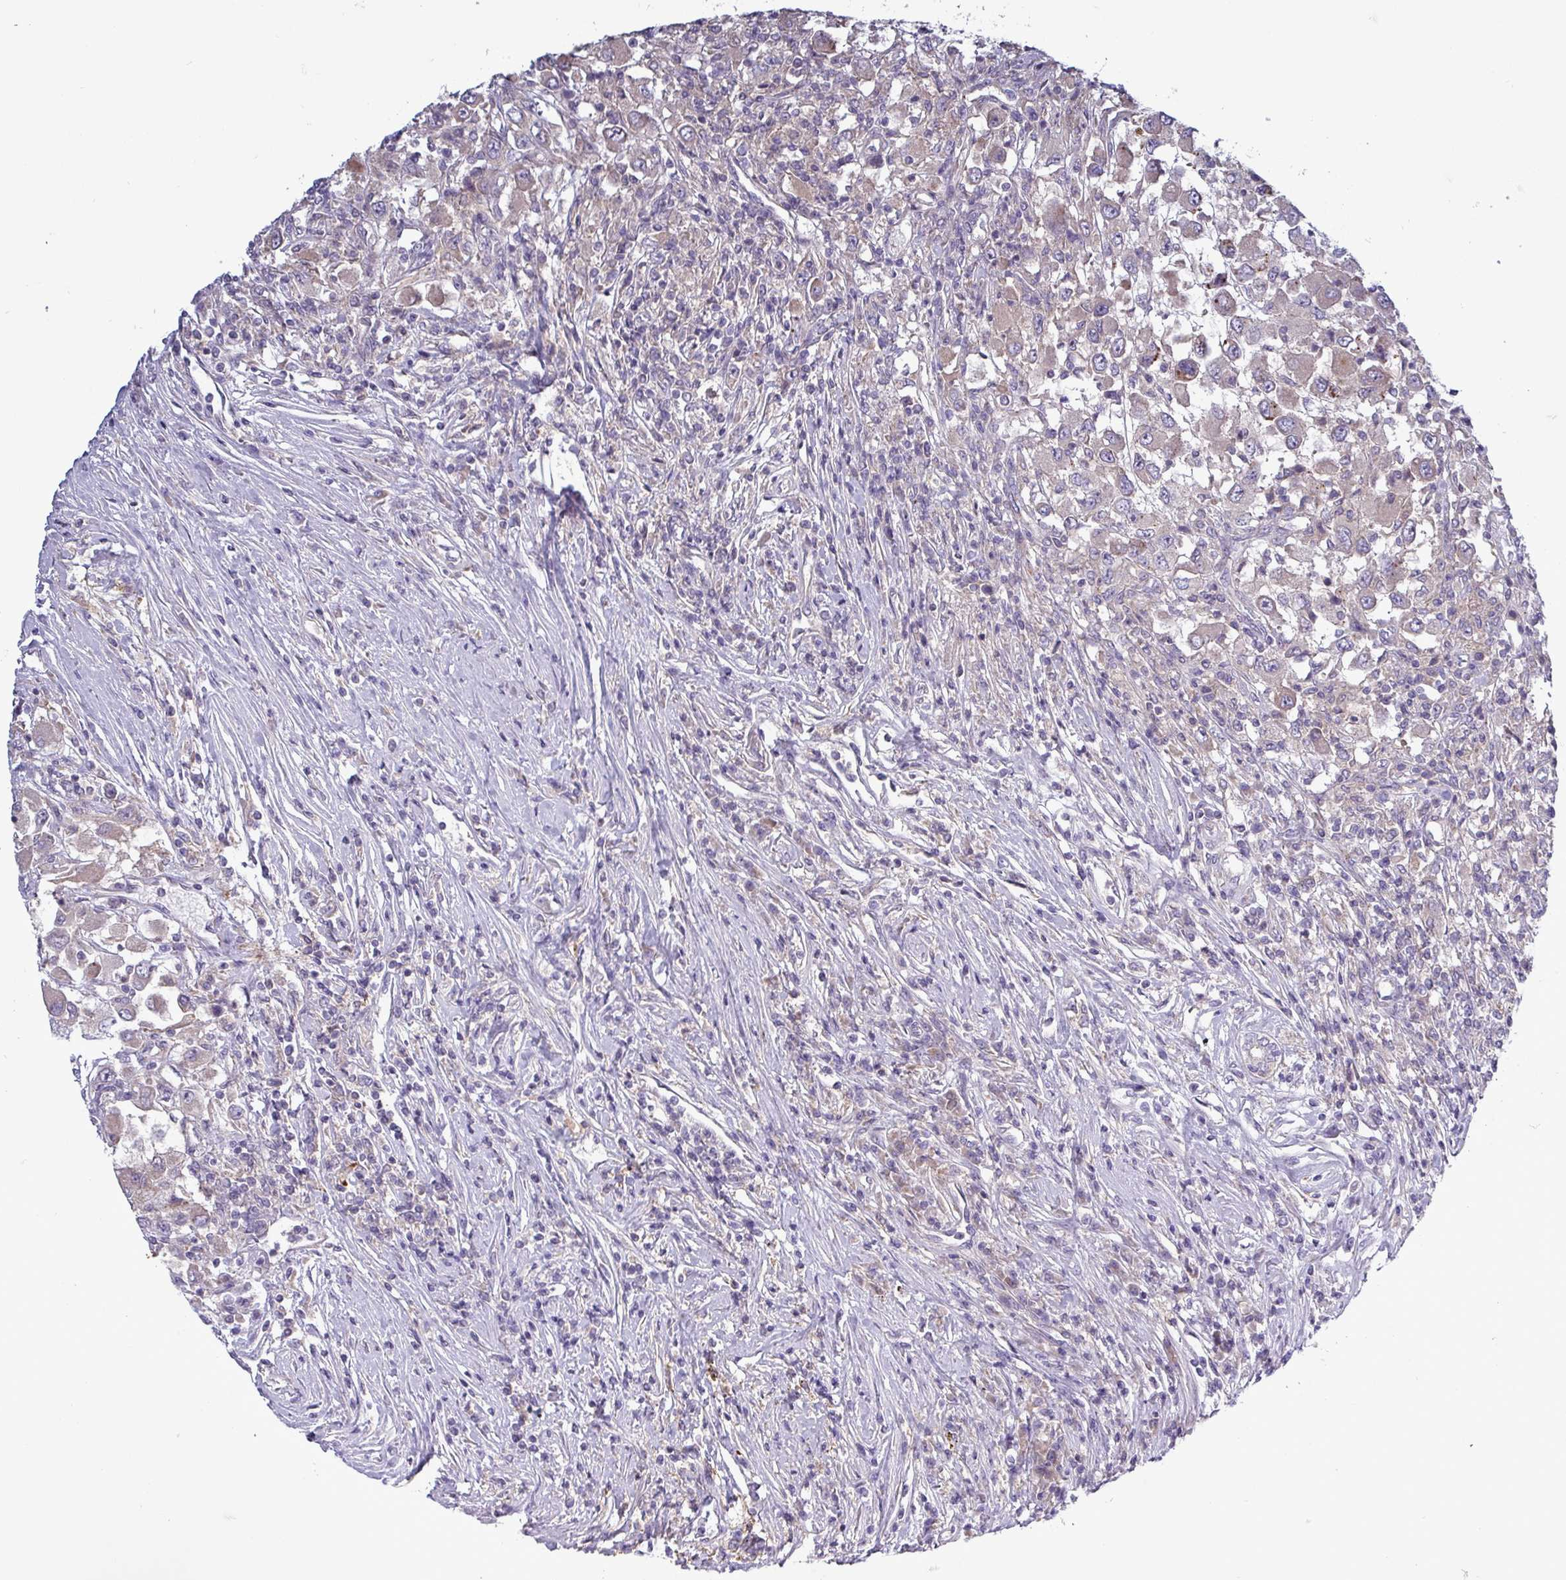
{"staining": {"intensity": "negative", "quantity": "none", "location": "none"}, "tissue": "renal cancer", "cell_type": "Tumor cells", "image_type": "cancer", "snomed": [{"axis": "morphology", "description": "Adenocarcinoma, NOS"}, {"axis": "topography", "description": "Kidney"}], "caption": "Tumor cells are negative for protein expression in human renal cancer. (DAB (3,3'-diaminobenzidine) immunohistochemistry (IHC) visualized using brightfield microscopy, high magnification).", "gene": "PLIN2", "patient": {"sex": "female", "age": 67}}